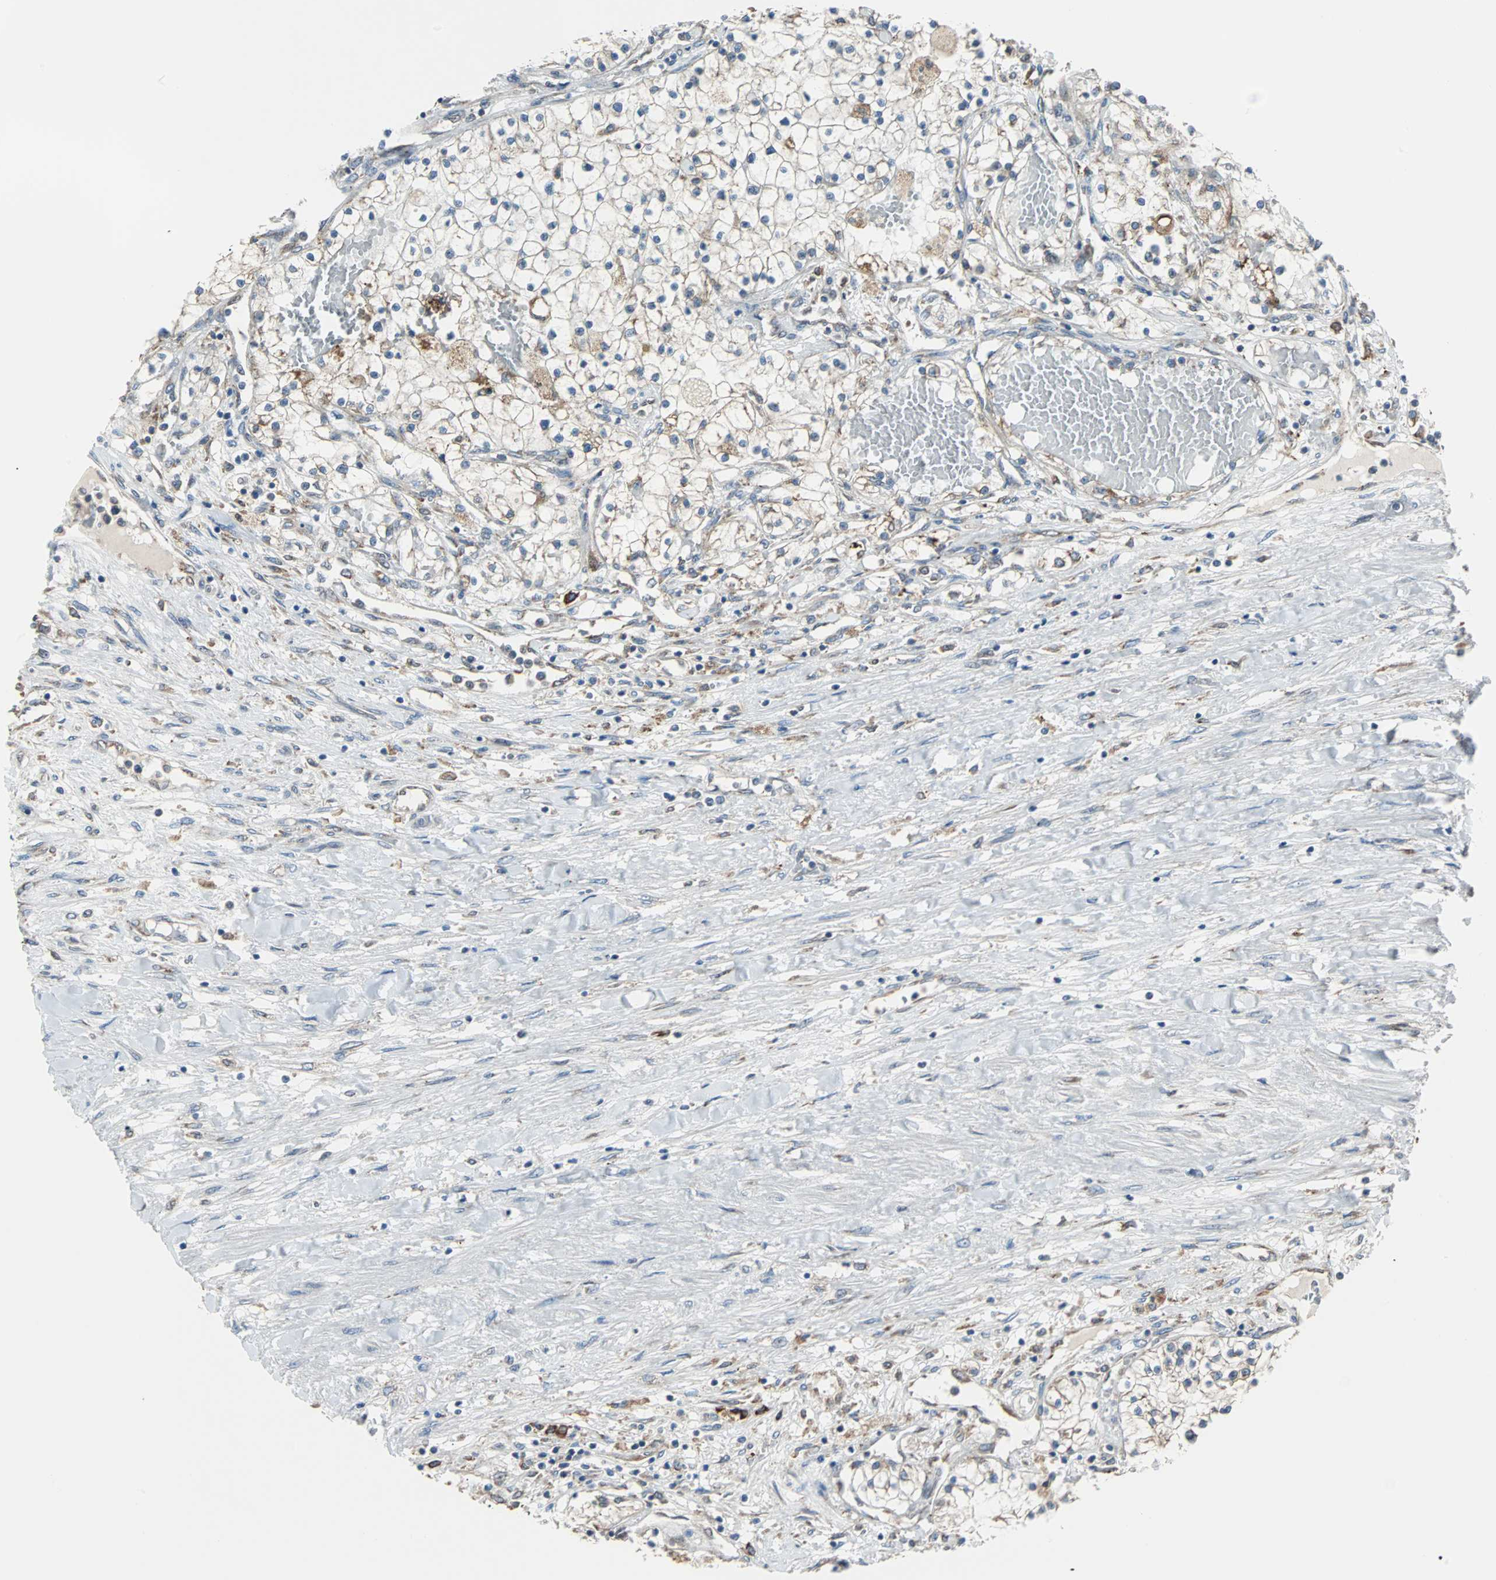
{"staining": {"intensity": "weak", "quantity": "<25%", "location": "cytoplasmic/membranous"}, "tissue": "renal cancer", "cell_type": "Tumor cells", "image_type": "cancer", "snomed": [{"axis": "morphology", "description": "Adenocarcinoma, NOS"}, {"axis": "topography", "description": "Kidney"}], "caption": "Tumor cells are negative for brown protein staining in renal cancer (adenocarcinoma).", "gene": "PDIA4", "patient": {"sex": "male", "age": 68}}